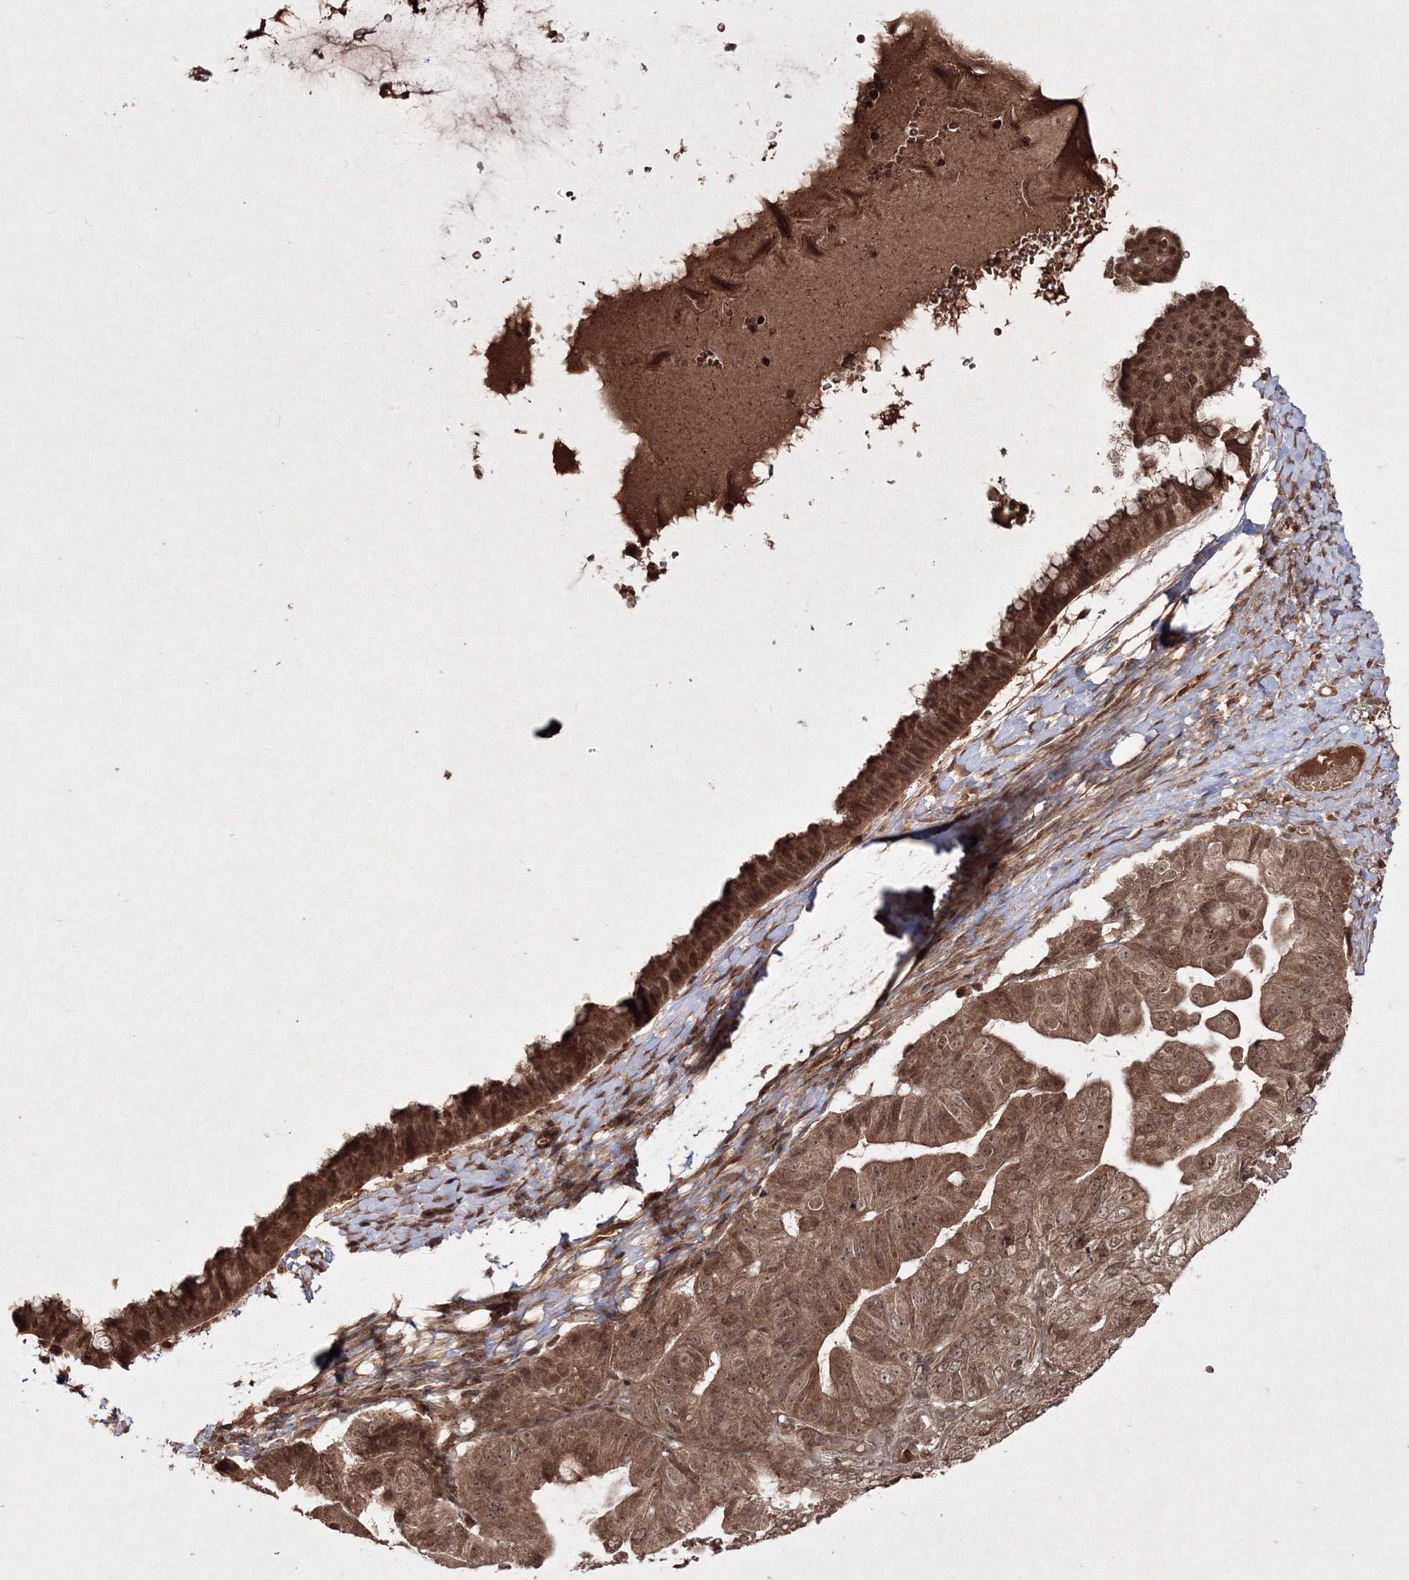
{"staining": {"intensity": "strong", "quantity": "25%-75%", "location": "cytoplasmic/membranous,nuclear"}, "tissue": "ovarian cancer", "cell_type": "Tumor cells", "image_type": "cancer", "snomed": [{"axis": "morphology", "description": "Cystadenocarcinoma, mucinous, NOS"}, {"axis": "topography", "description": "Ovary"}], "caption": "Brown immunohistochemical staining in mucinous cystadenocarcinoma (ovarian) shows strong cytoplasmic/membranous and nuclear staining in about 25%-75% of tumor cells. Nuclei are stained in blue.", "gene": "PEX13", "patient": {"sex": "female", "age": 61}}